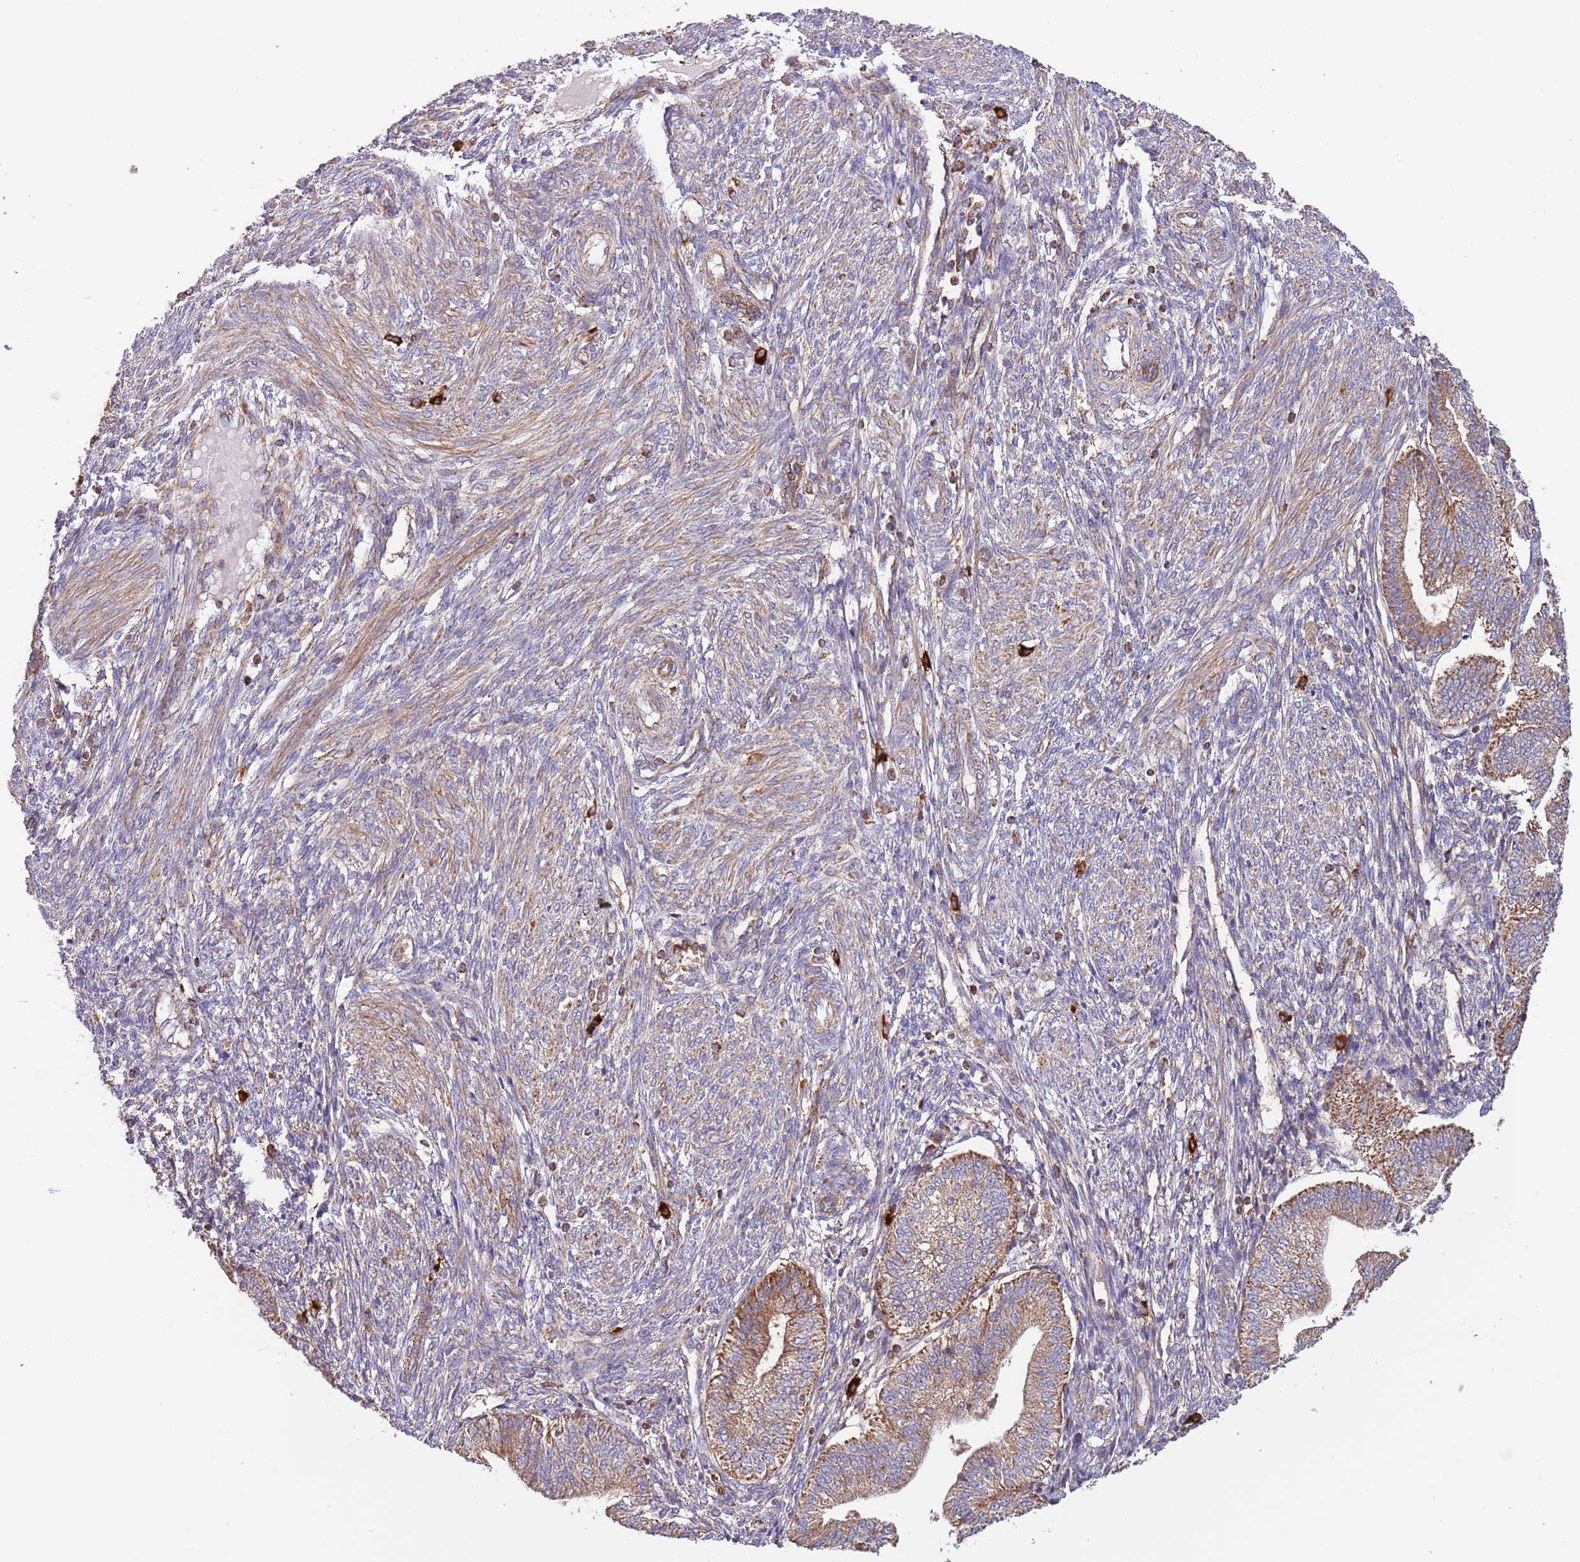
{"staining": {"intensity": "moderate", "quantity": ">75%", "location": "cytoplasmic/membranous"}, "tissue": "endometrium", "cell_type": "Cells in endometrial stroma", "image_type": "normal", "snomed": [{"axis": "morphology", "description": "Normal tissue, NOS"}, {"axis": "topography", "description": "Endometrium"}], "caption": "This image reveals immunohistochemistry (IHC) staining of normal endometrium, with medium moderate cytoplasmic/membranous expression in approximately >75% of cells in endometrial stroma.", "gene": "DNAJA3", "patient": {"sex": "female", "age": 34}}